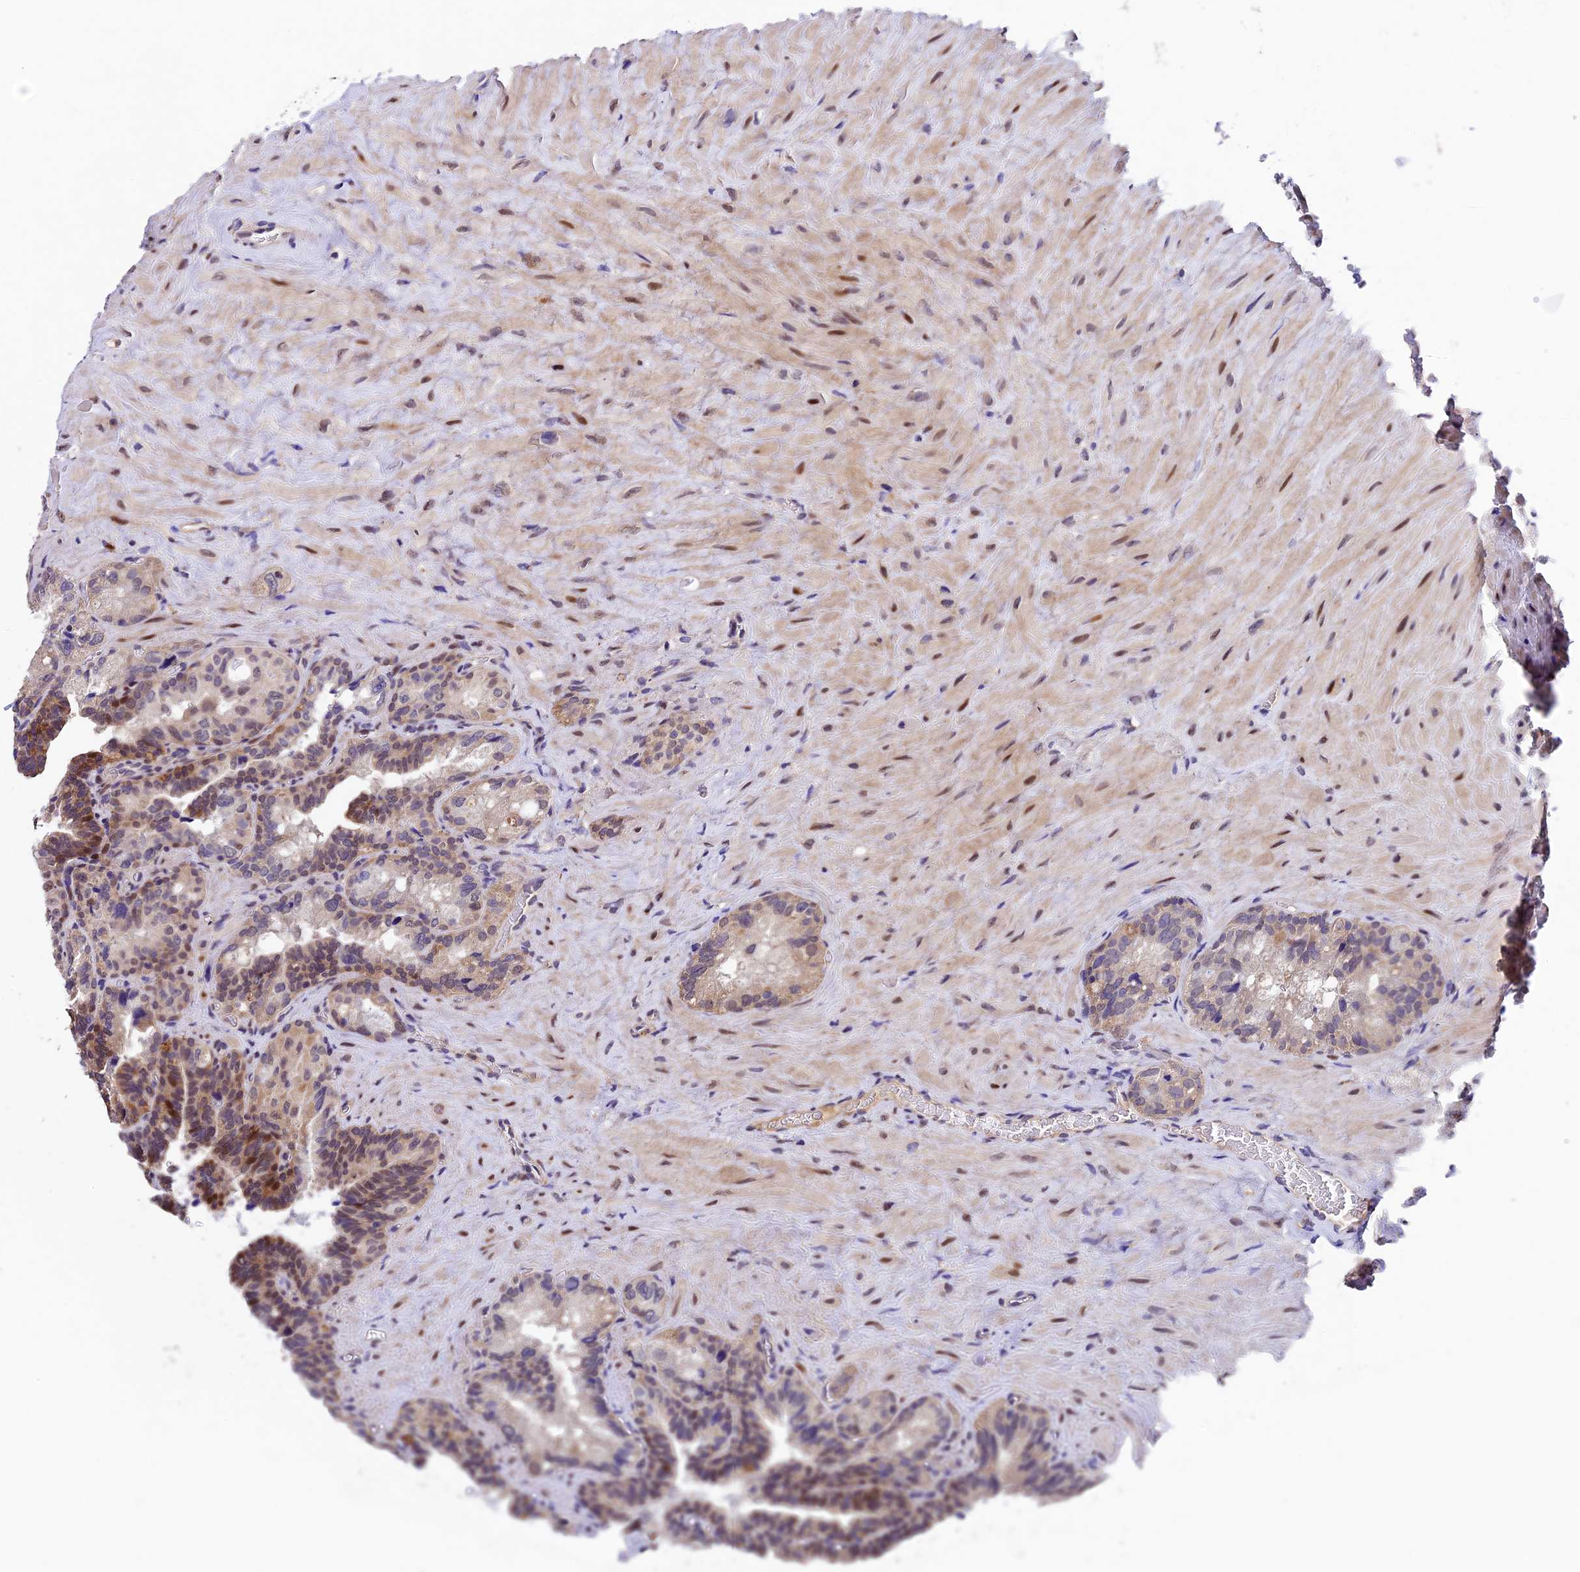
{"staining": {"intensity": "moderate", "quantity": "<25%", "location": "cytoplasmic/membranous,nuclear"}, "tissue": "seminal vesicle", "cell_type": "Glandular cells", "image_type": "normal", "snomed": [{"axis": "morphology", "description": "Normal tissue, NOS"}, {"axis": "topography", "description": "Seminal veicle"}], "caption": "Immunohistochemical staining of benign seminal vesicle exhibits <25% levels of moderate cytoplasmic/membranous,nuclear protein staining in approximately <25% of glandular cells.", "gene": "SBNO2", "patient": {"sex": "male", "age": 68}}